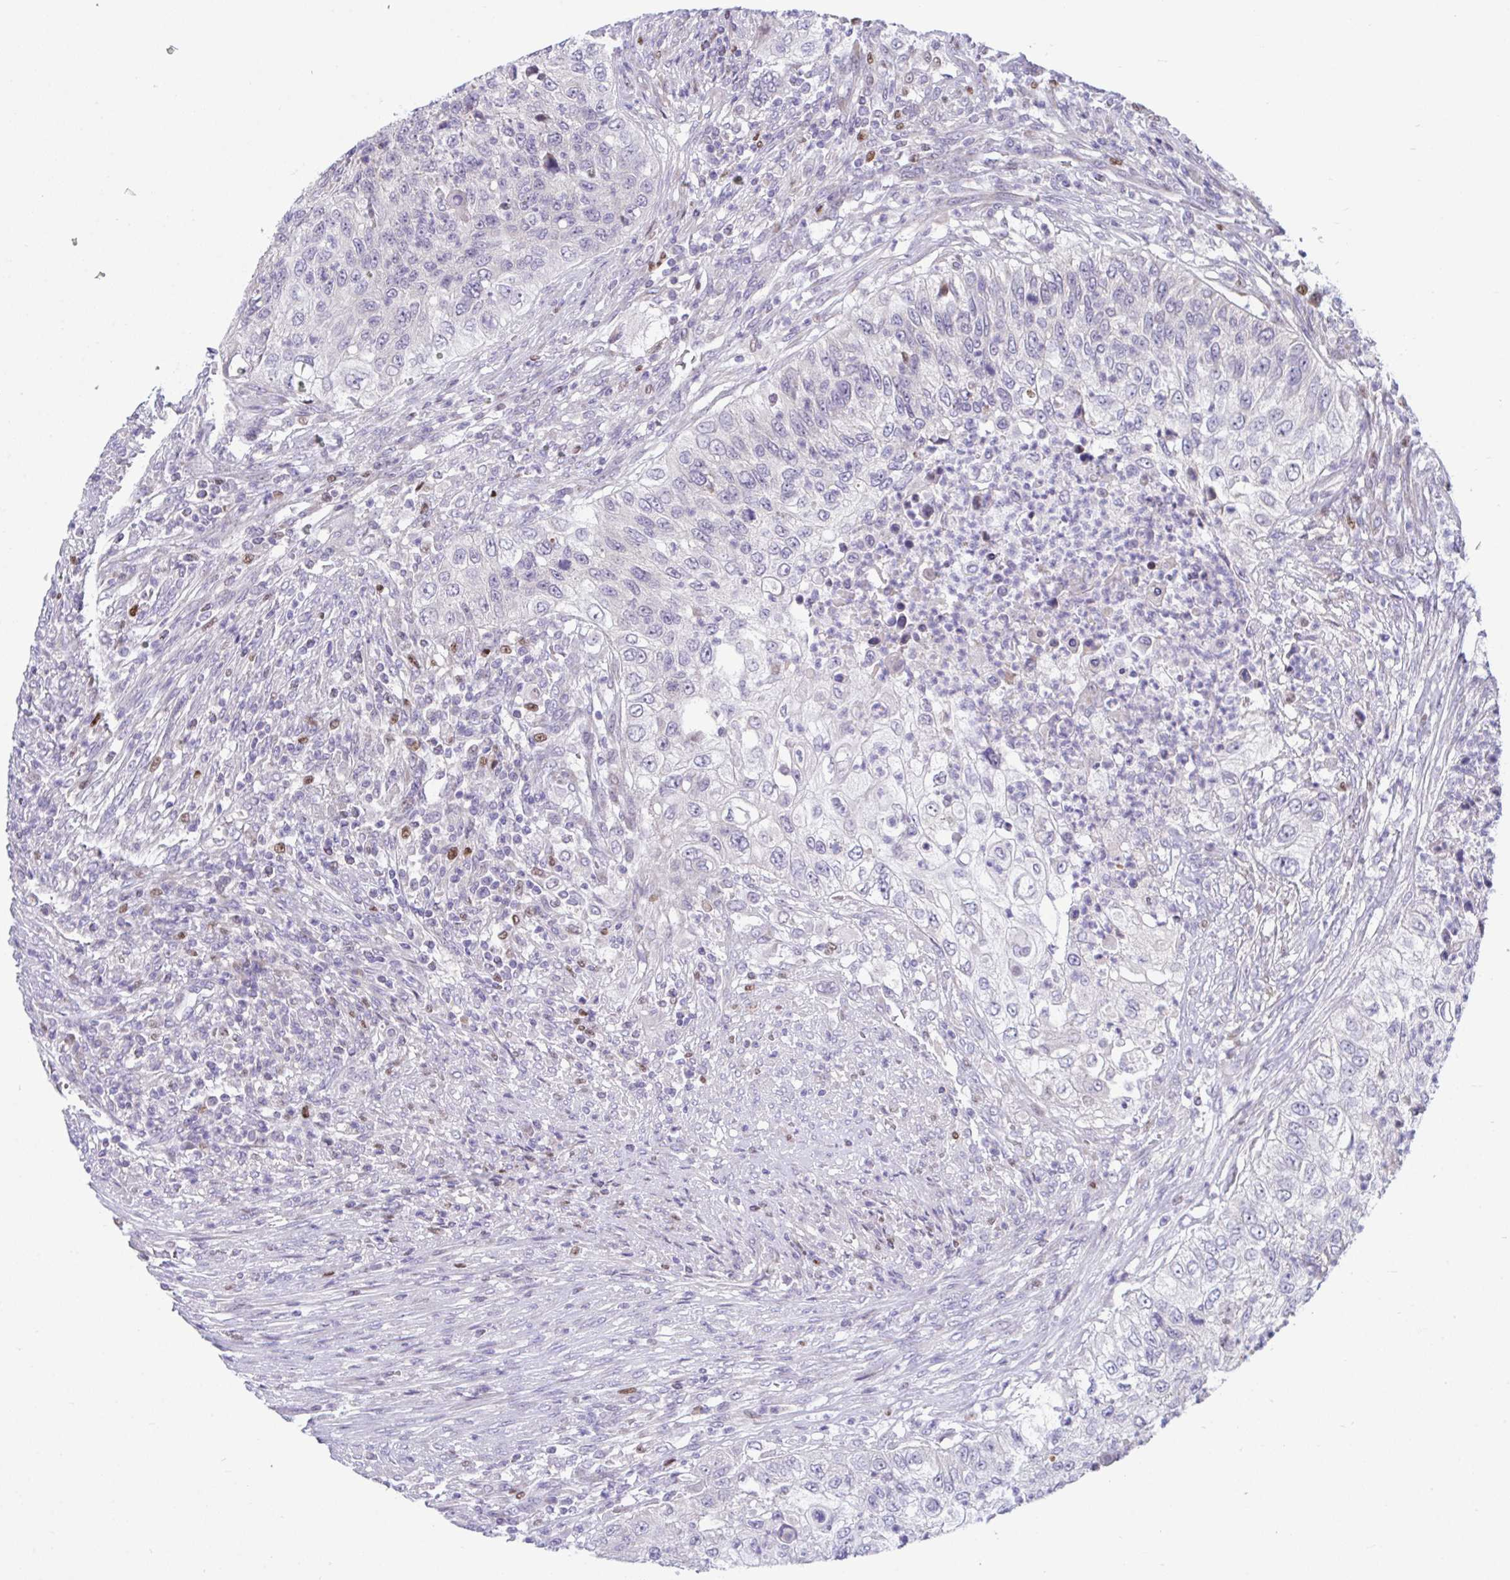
{"staining": {"intensity": "weak", "quantity": "<25%", "location": "nuclear"}, "tissue": "urothelial cancer", "cell_type": "Tumor cells", "image_type": "cancer", "snomed": [{"axis": "morphology", "description": "Urothelial carcinoma, High grade"}, {"axis": "topography", "description": "Urinary bladder"}], "caption": "IHC histopathology image of human urothelial carcinoma (high-grade) stained for a protein (brown), which shows no expression in tumor cells.", "gene": "EPOP", "patient": {"sex": "female", "age": 60}}